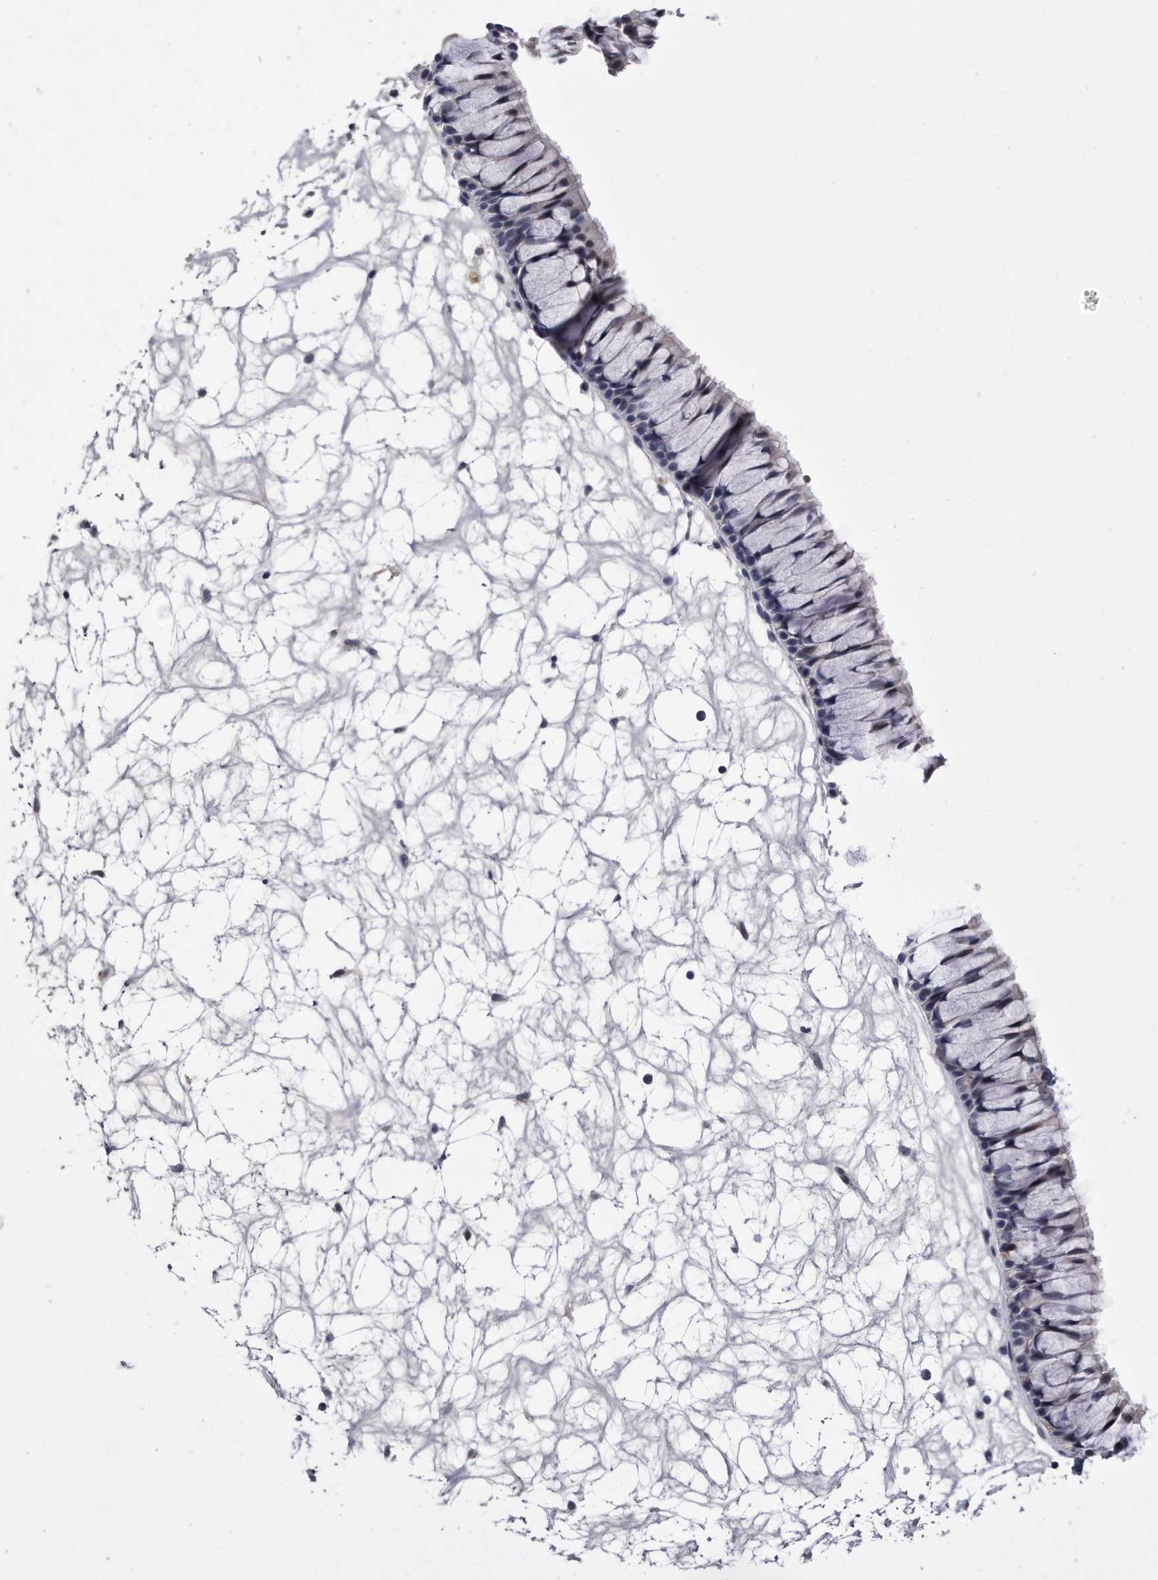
{"staining": {"intensity": "negative", "quantity": "none", "location": "none"}, "tissue": "nasopharynx", "cell_type": "Respiratory epithelial cells", "image_type": "normal", "snomed": [{"axis": "morphology", "description": "Normal tissue, NOS"}, {"axis": "topography", "description": "Nasopharynx"}], "caption": "High magnification brightfield microscopy of normal nasopharynx stained with DAB (brown) and counterstained with hematoxylin (blue): respiratory epithelial cells show no significant positivity.", "gene": "KCTD8", "patient": {"sex": "male", "age": 64}}